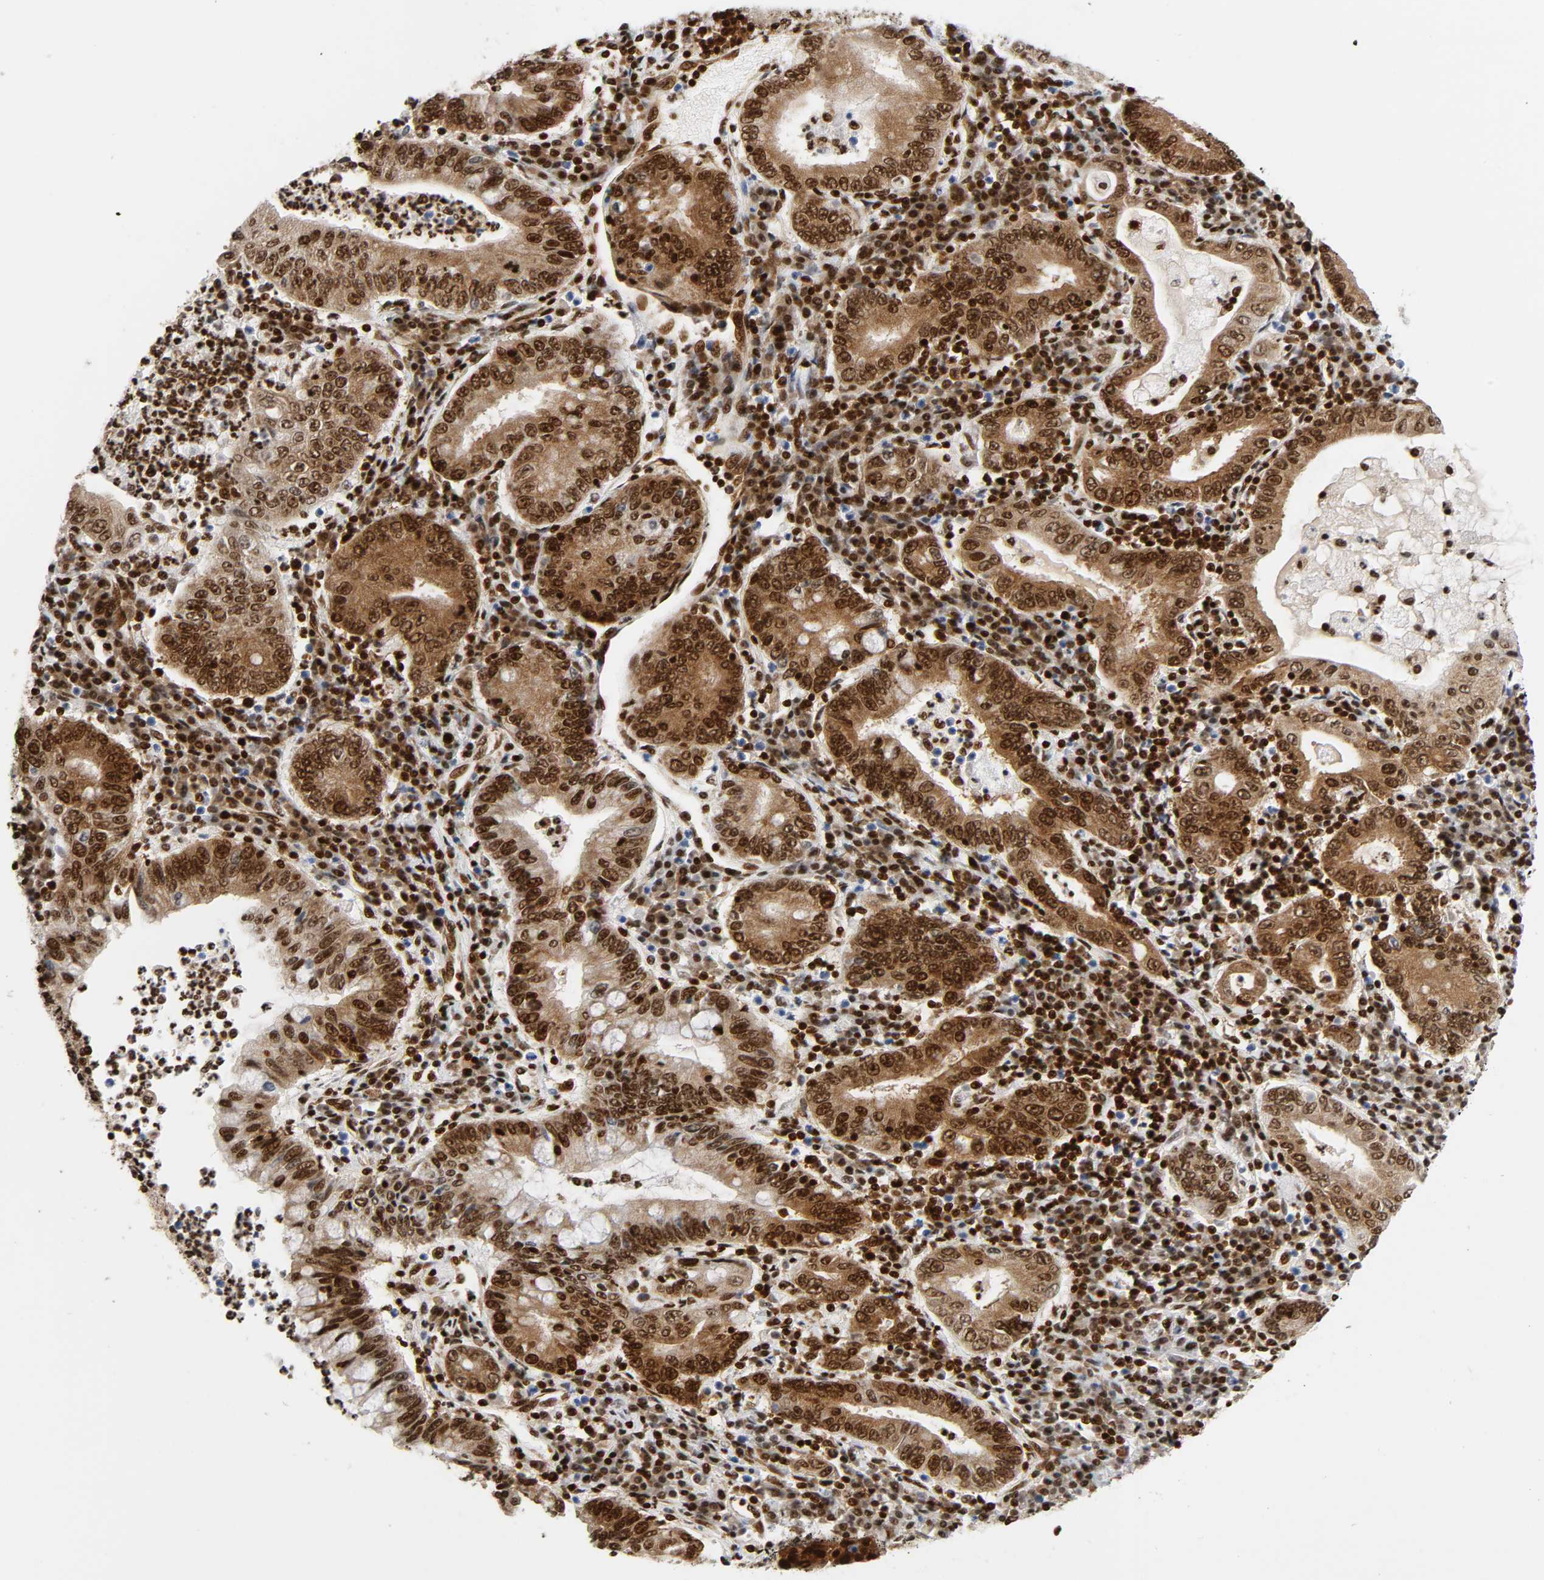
{"staining": {"intensity": "strong", "quantity": ">75%", "location": "cytoplasmic/membranous,nuclear"}, "tissue": "stomach cancer", "cell_type": "Tumor cells", "image_type": "cancer", "snomed": [{"axis": "morphology", "description": "Normal tissue, NOS"}, {"axis": "morphology", "description": "Adenocarcinoma, NOS"}, {"axis": "topography", "description": "Esophagus"}, {"axis": "topography", "description": "Stomach, upper"}, {"axis": "topography", "description": "Peripheral nerve tissue"}], "caption": "Human stomach cancer stained with a brown dye shows strong cytoplasmic/membranous and nuclear positive staining in about >75% of tumor cells.", "gene": "NFYB", "patient": {"sex": "male", "age": 62}}